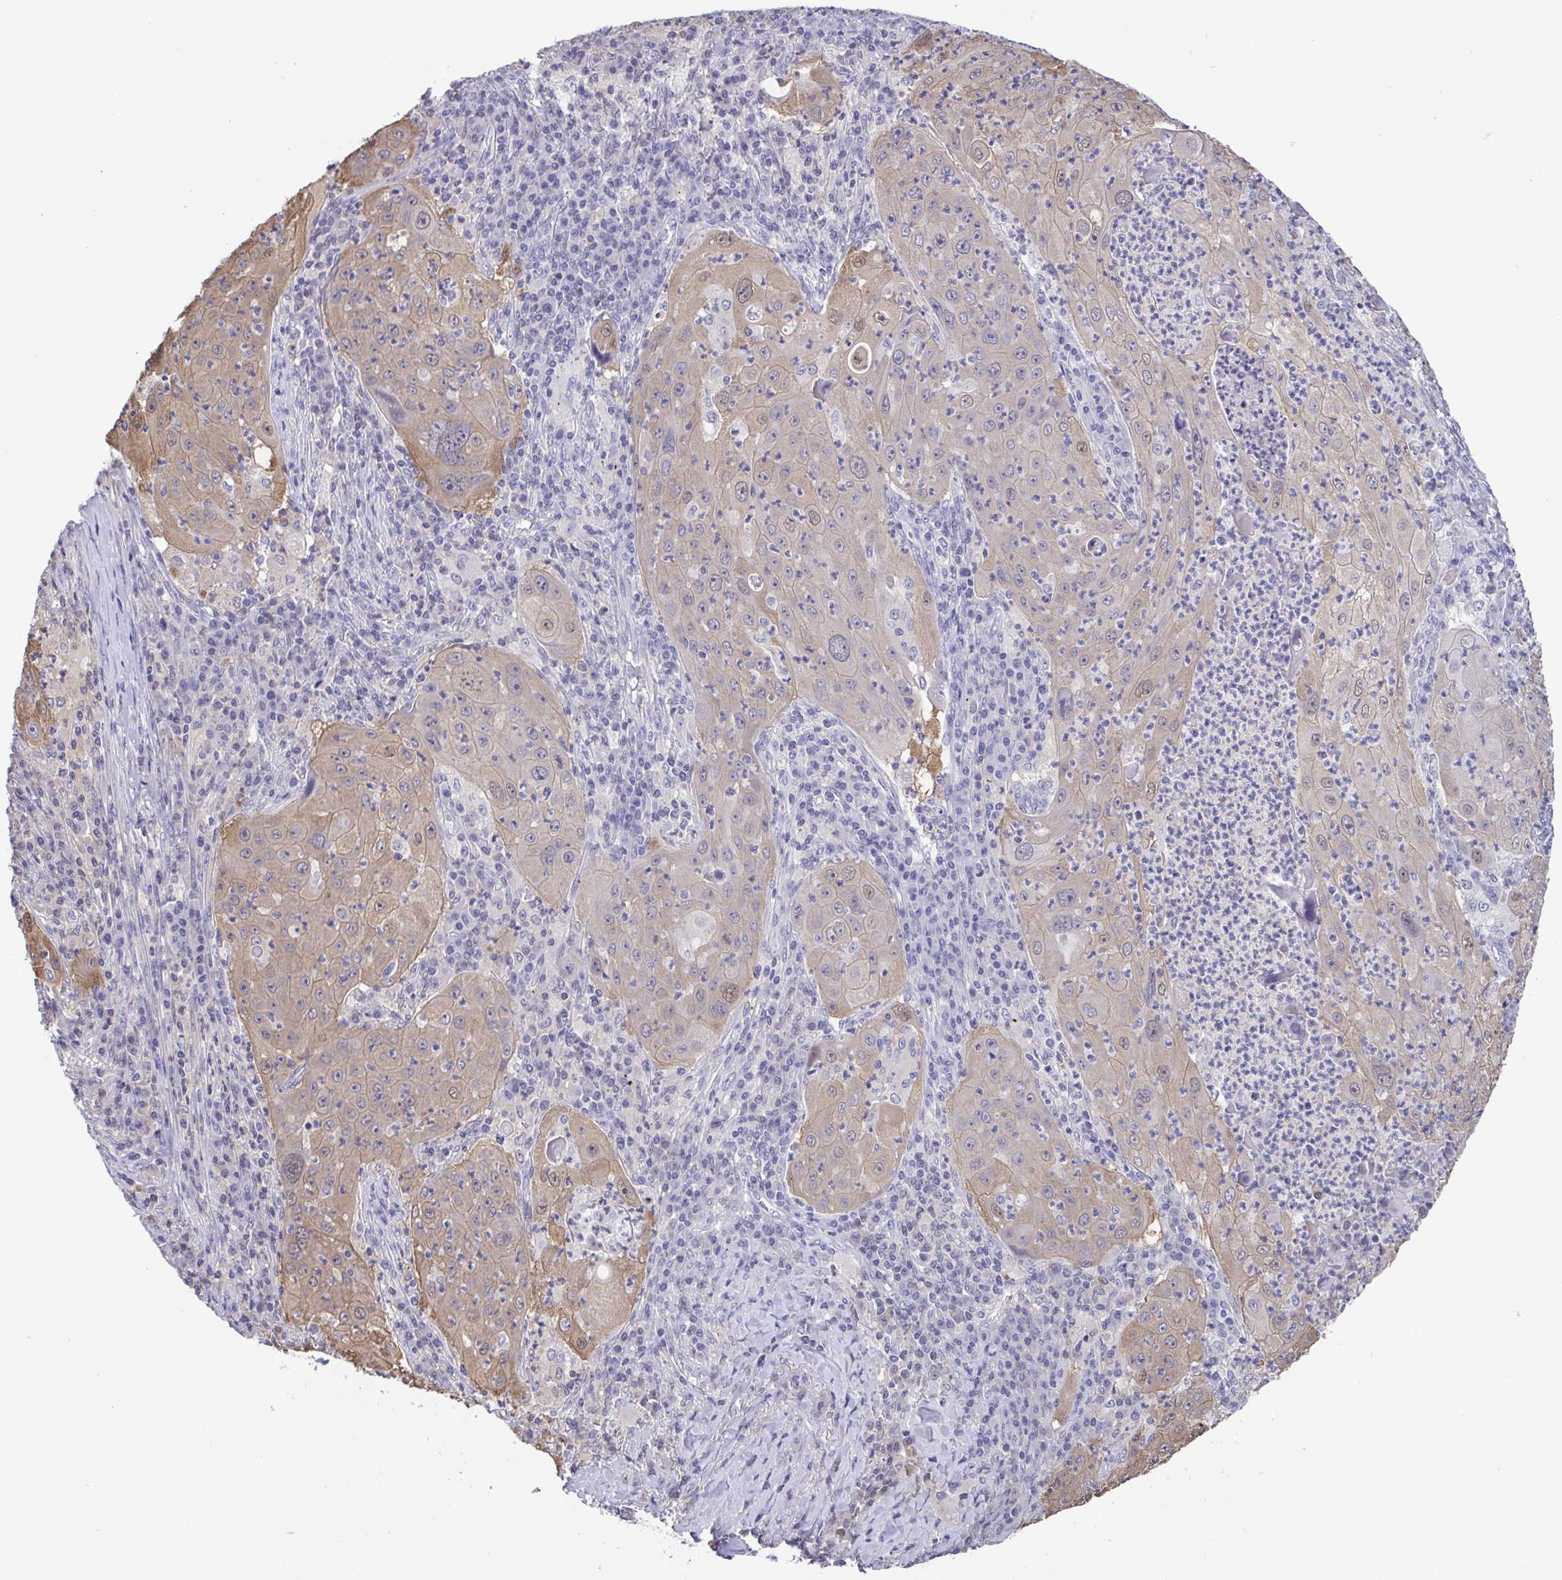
{"staining": {"intensity": "weak", "quantity": "25%-75%", "location": "cytoplasmic/membranous"}, "tissue": "lung cancer", "cell_type": "Tumor cells", "image_type": "cancer", "snomed": [{"axis": "morphology", "description": "Squamous cell carcinoma, NOS"}, {"axis": "topography", "description": "Lung"}], "caption": "DAB immunohistochemical staining of human lung squamous cell carcinoma displays weak cytoplasmic/membranous protein positivity in approximately 25%-75% of tumor cells.", "gene": "LDHC", "patient": {"sex": "female", "age": 59}}